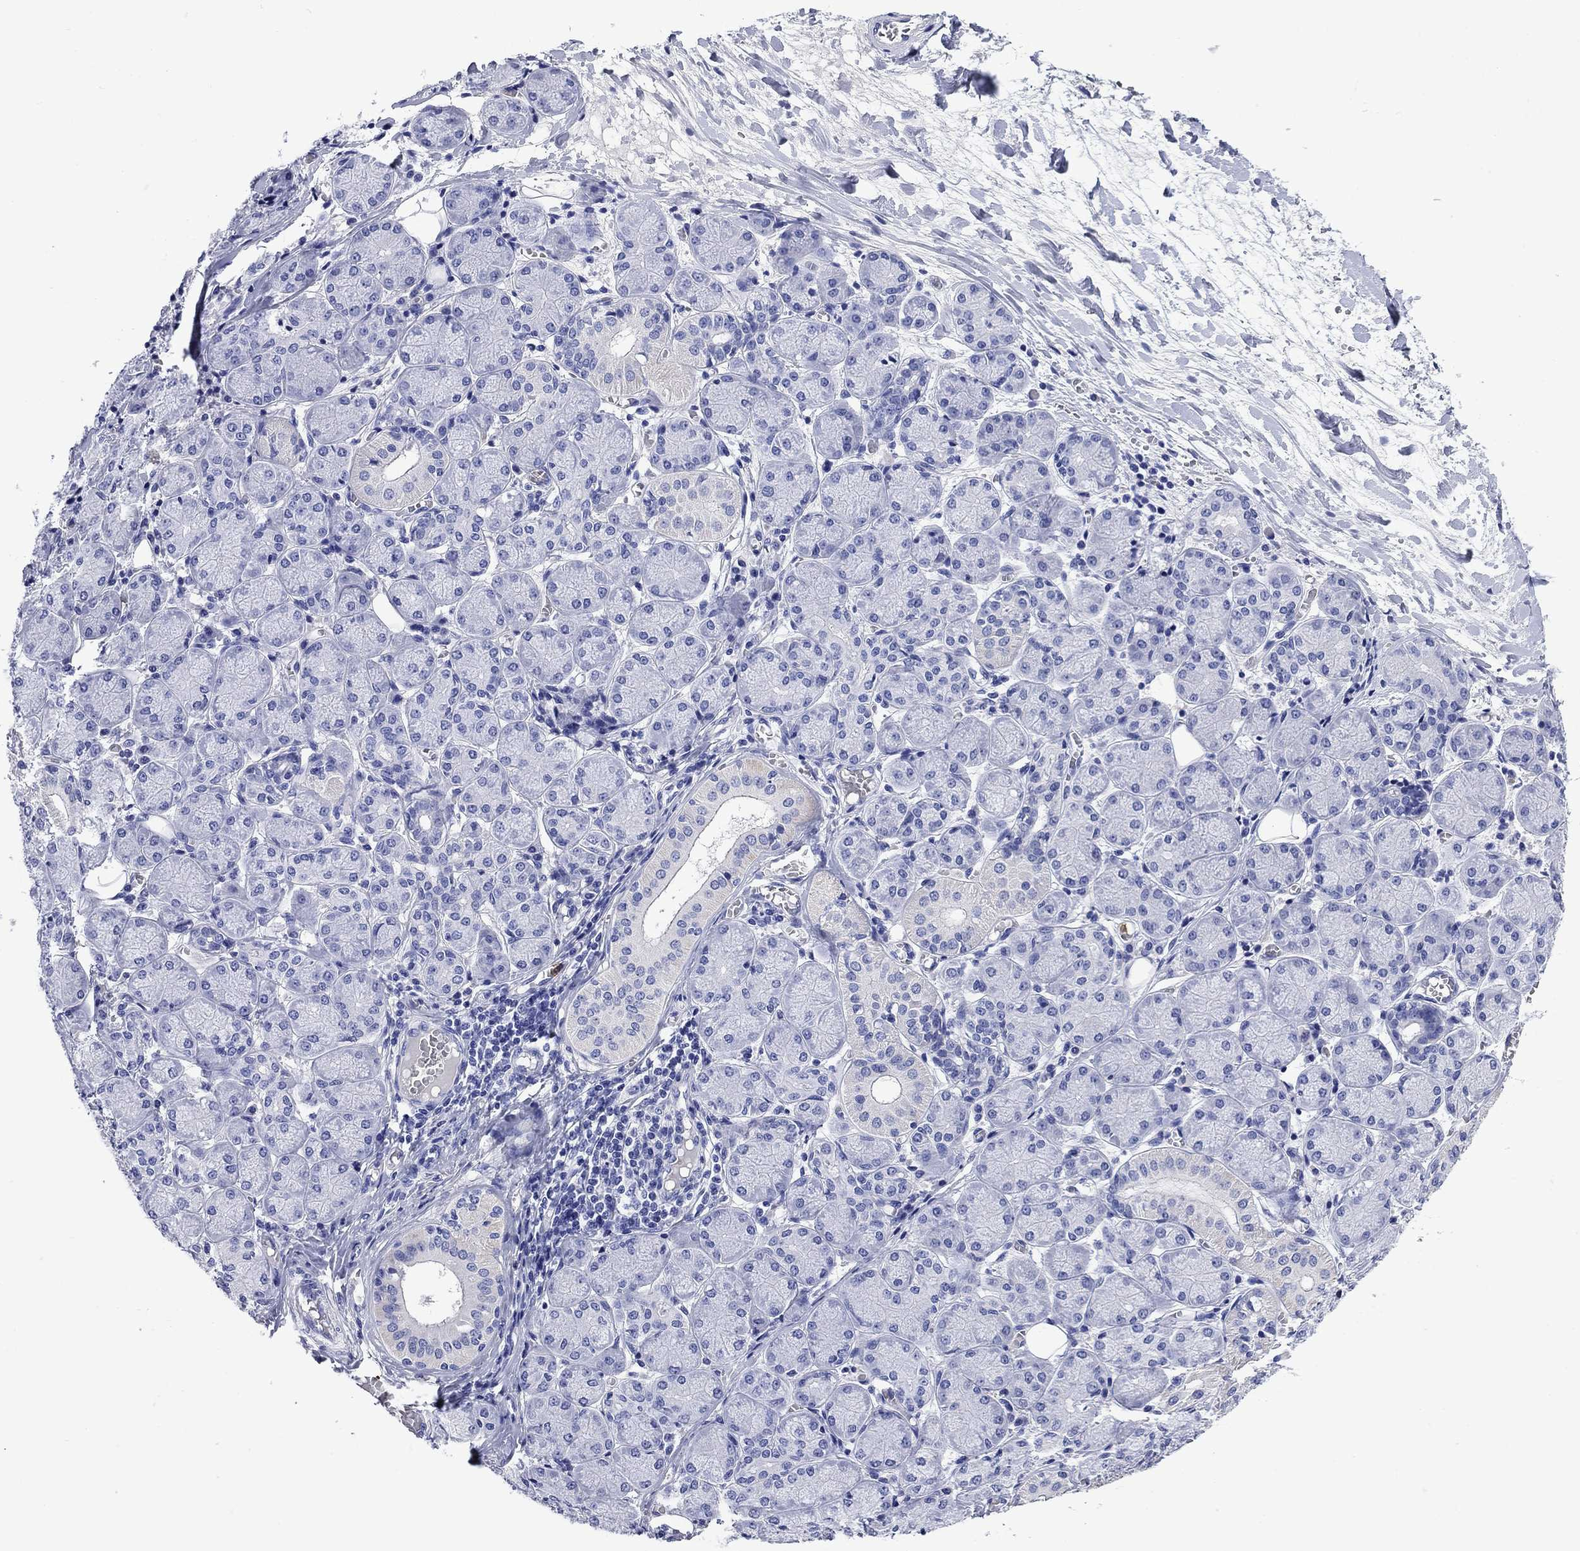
{"staining": {"intensity": "weak", "quantity": "<25%", "location": "cytoplasmic/membranous"}, "tissue": "salivary gland", "cell_type": "Glandular cells", "image_type": "normal", "snomed": [{"axis": "morphology", "description": "Normal tissue, NOS"}, {"axis": "topography", "description": "Salivary gland"}, {"axis": "topography", "description": "Peripheral nerve tissue"}], "caption": "High magnification brightfield microscopy of benign salivary gland stained with DAB (3,3'-diaminobenzidine) (brown) and counterstained with hematoxylin (blue): glandular cells show no significant positivity.", "gene": "TFR2", "patient": {"sex": "female", "age": 24}}